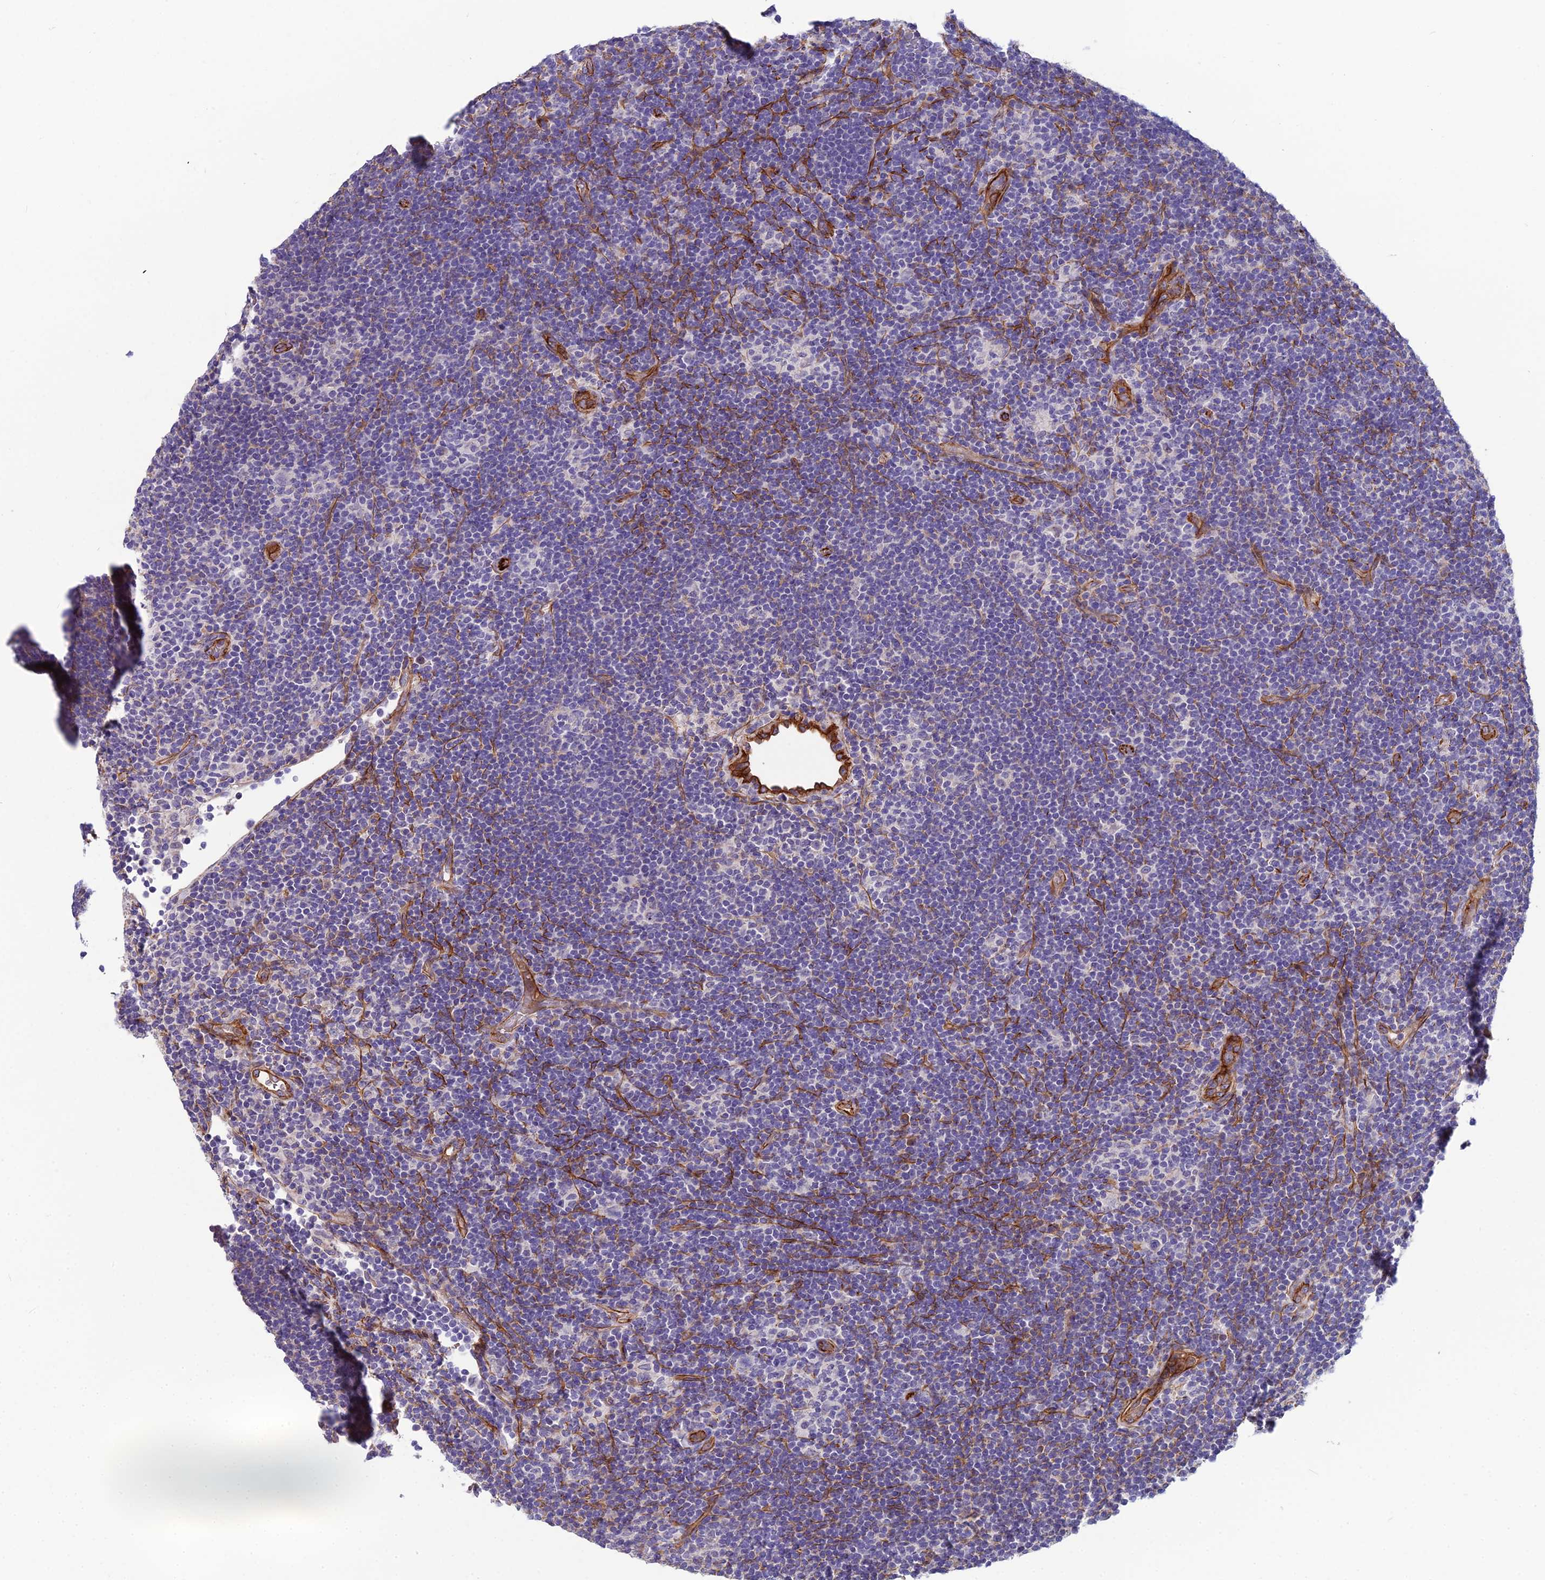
{"staining": {"intensity": "negative", "quantity": "none", "location": "none"}, "tissue": "lymphoma", "cell_type": "Tumor cells", "image_type": "cancer", "snomed": [{"axis": "morphology", "description": "Hodgkin's disease, NOS"}, {"axis": "topography", "description": "Lymph node"}], "caption": "DAB (3,3'-diaminobenzidine) immunohistochemical staining of human lymphoma demonstrates no significant staining in tumor cells. The staining was performed using DAB (3,3'-diaminobenzidine) to visualize the protein expression in brown, while the nuclei were stained in blue with hematoxylin (Magnification: 20x).", "gene": "CFAP47", "patient": {"sex": "female", "age": 57}}